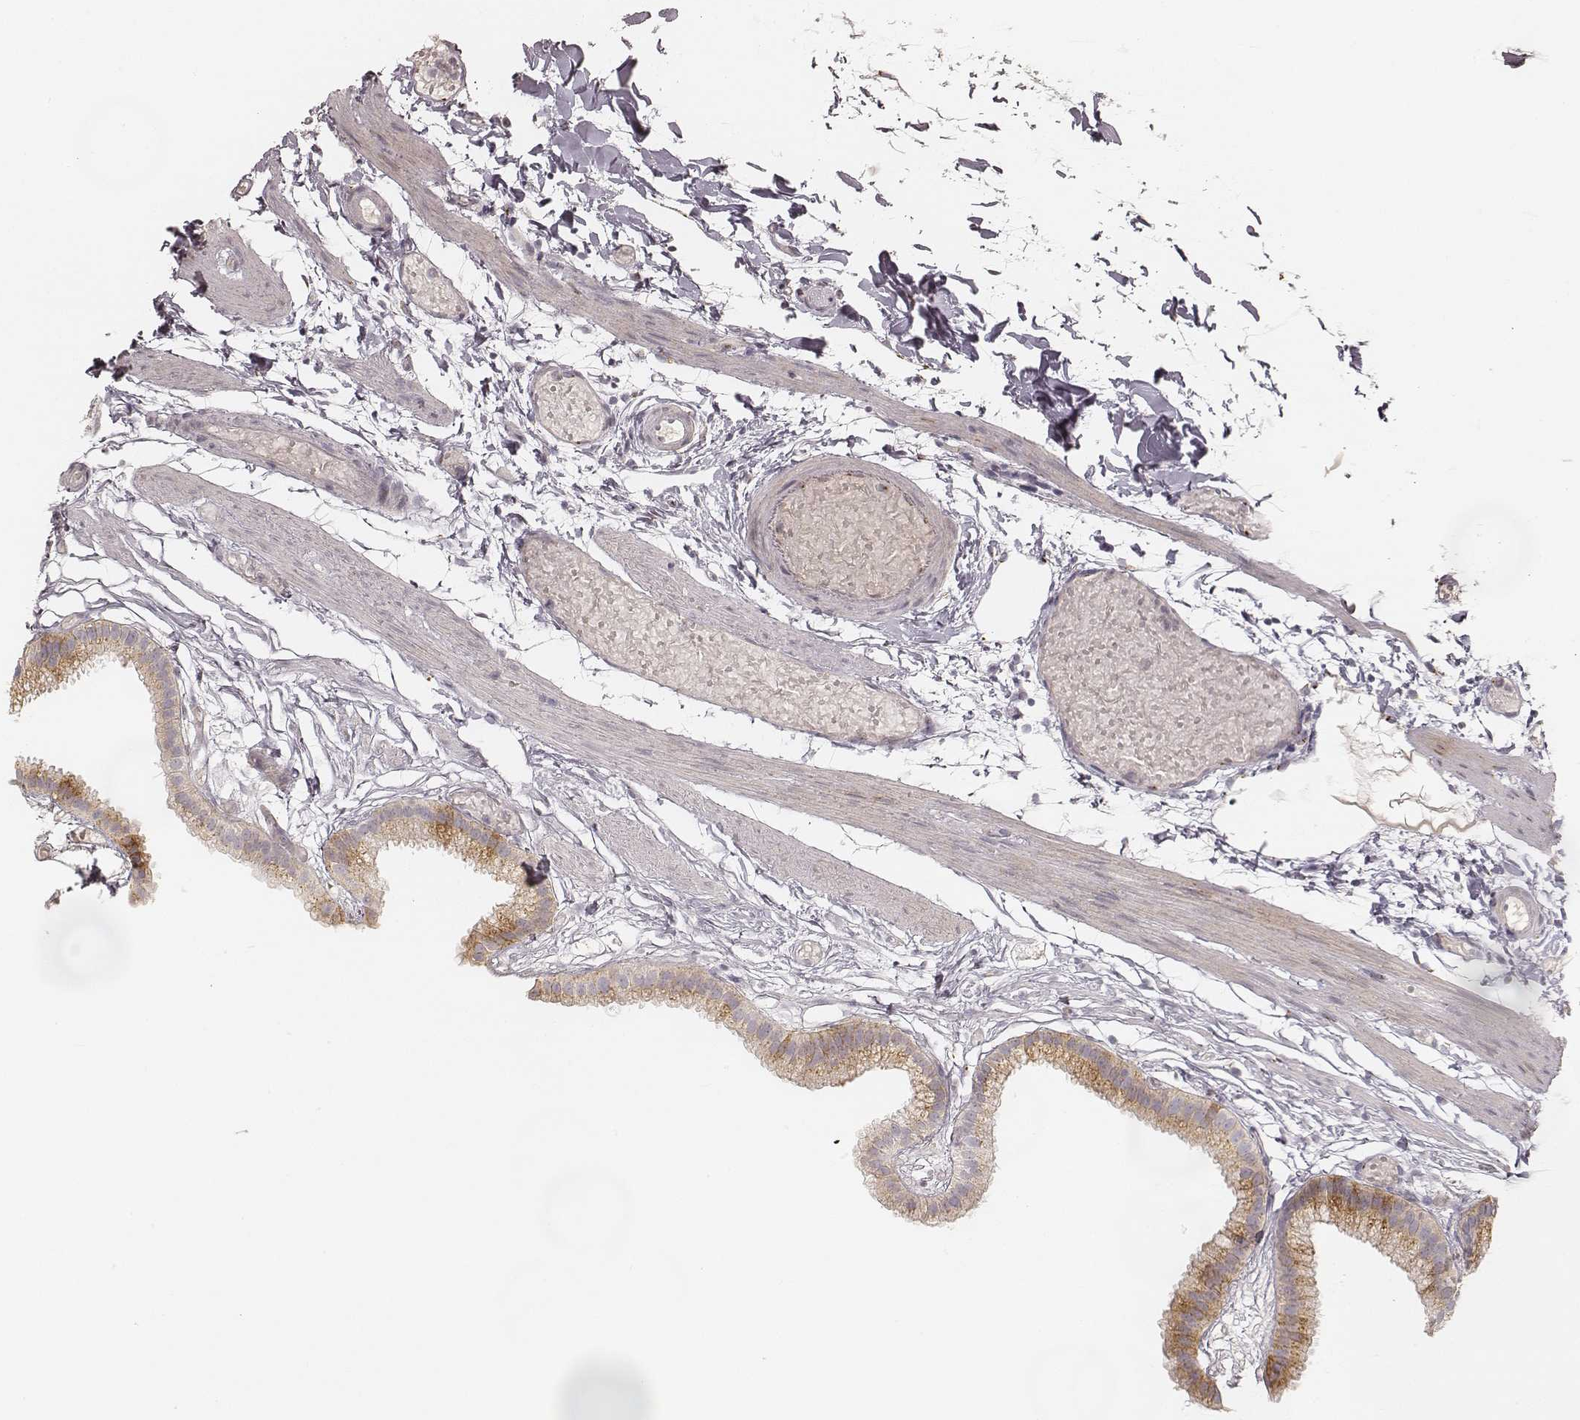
{"staining": {"intensity": "moderate", "quantity": ">75%", "location": "cytoplasmic/membranous"}, "tissue": "gallbladder", "cell_type": "Glandular cells", "image_type": "normal", "snomed": [{"axis": "morphology", "description": "Normal tissue, NOS"}, {"axis": "topography", "description": "Gallbladder"}], "caption": "The immunohistochemical stain shows moderate cytoplasmic/membranous staining in glandular cells of normal gallbladder.", "gene": "GORASP2", "patient": {"sex": "female", "age": 45}}